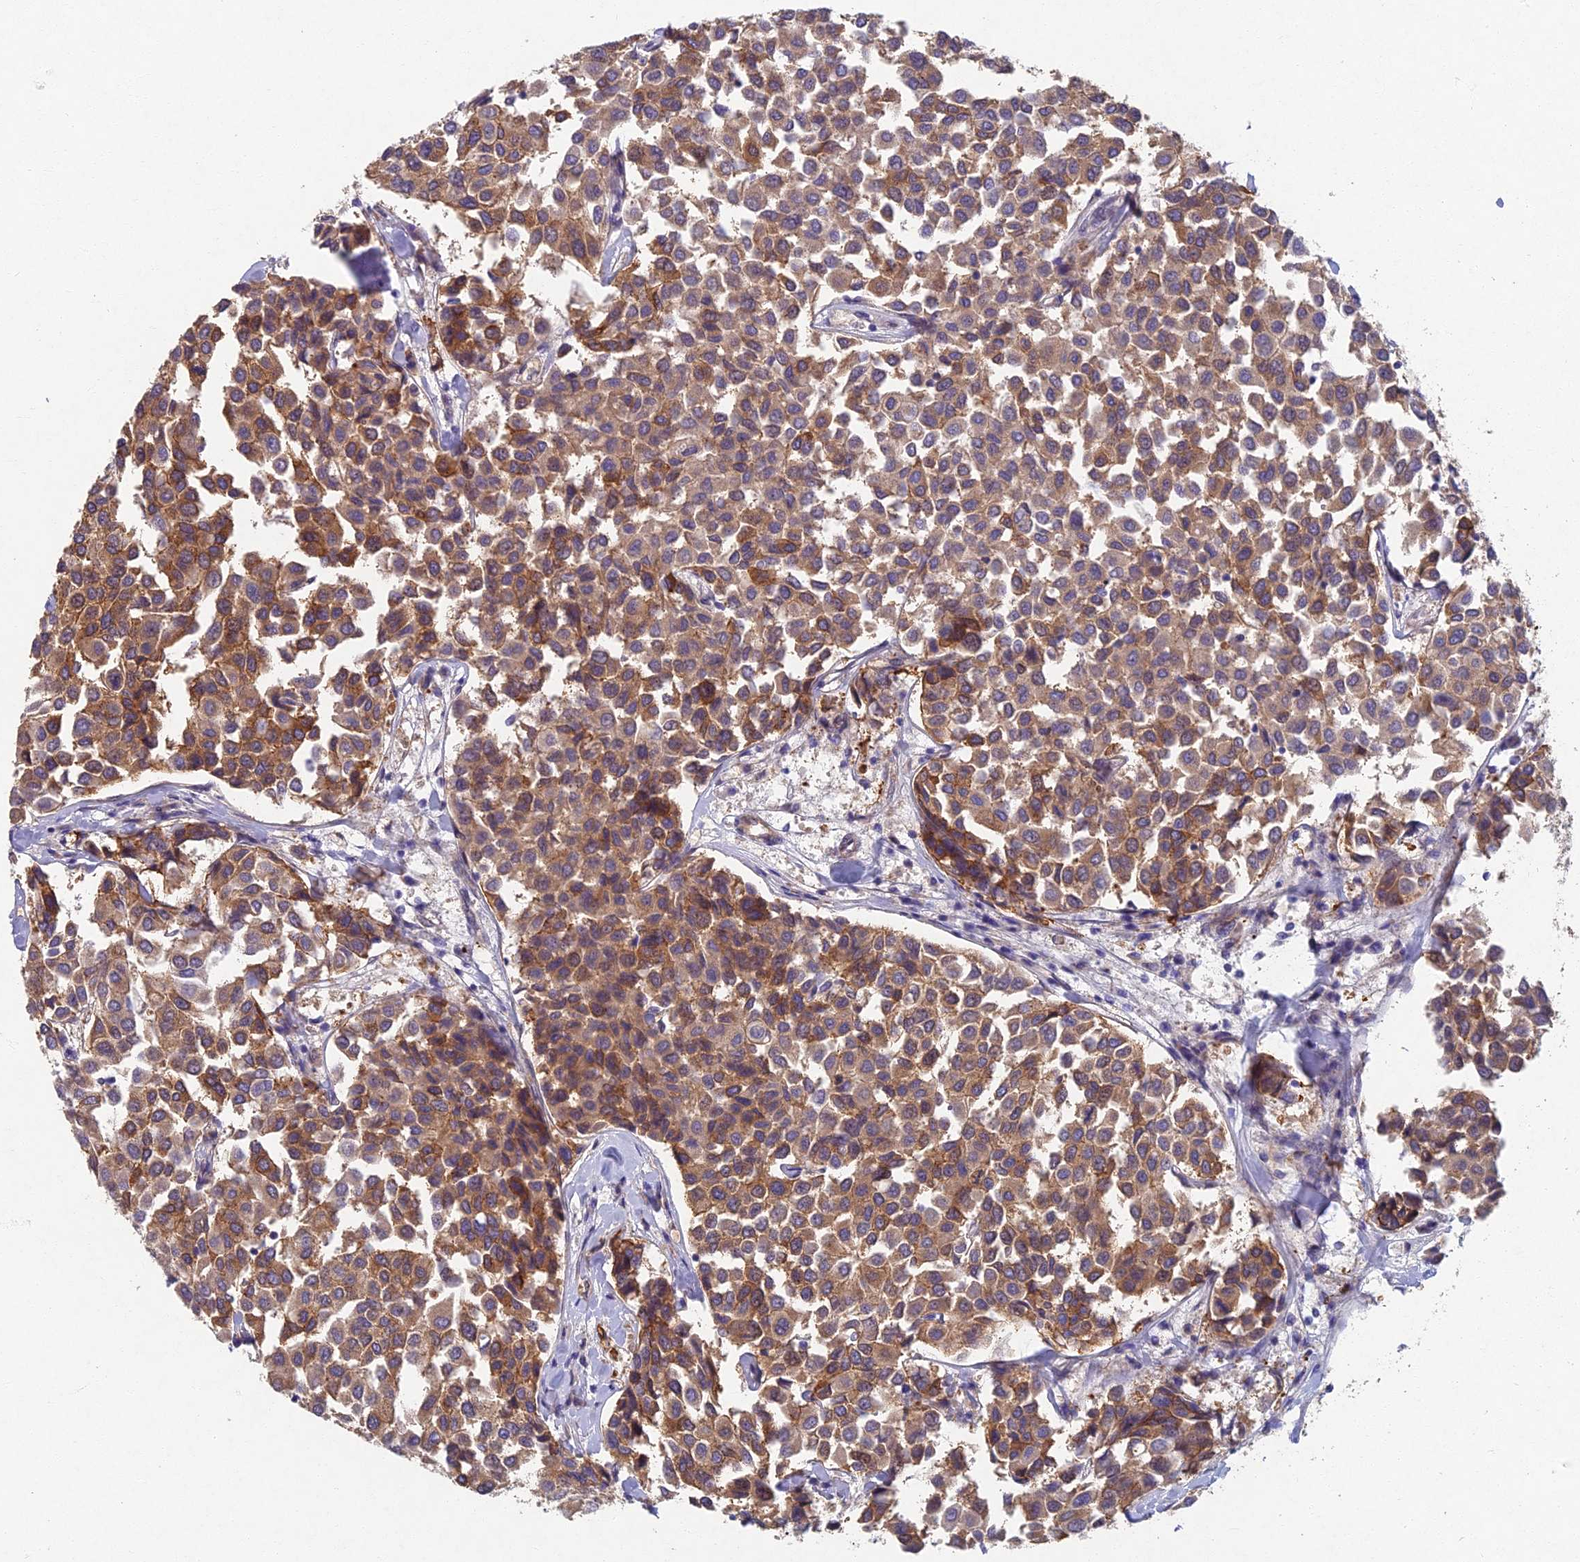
{"staining": {"intensity": "moderate", "quantity": ">75%", "location": "cytoplasmic/membranous"}, "tissue": "breast cancer", "cell_type": "Tumor cells", "image_type": "cancer", "snomed": [{"axis": "morphology", "description": "Duct carcinoma"}, {"axis": "topography", "description": "Breast"}], "caption": "Tumor cells show medium levels of moderate cytoplasmic/membranous positivity in about >75% of cells in breast infiltrating ductal carcinoma.", "gene": "RHBDL2", "patient": {"sex": "female", "age": 55}}